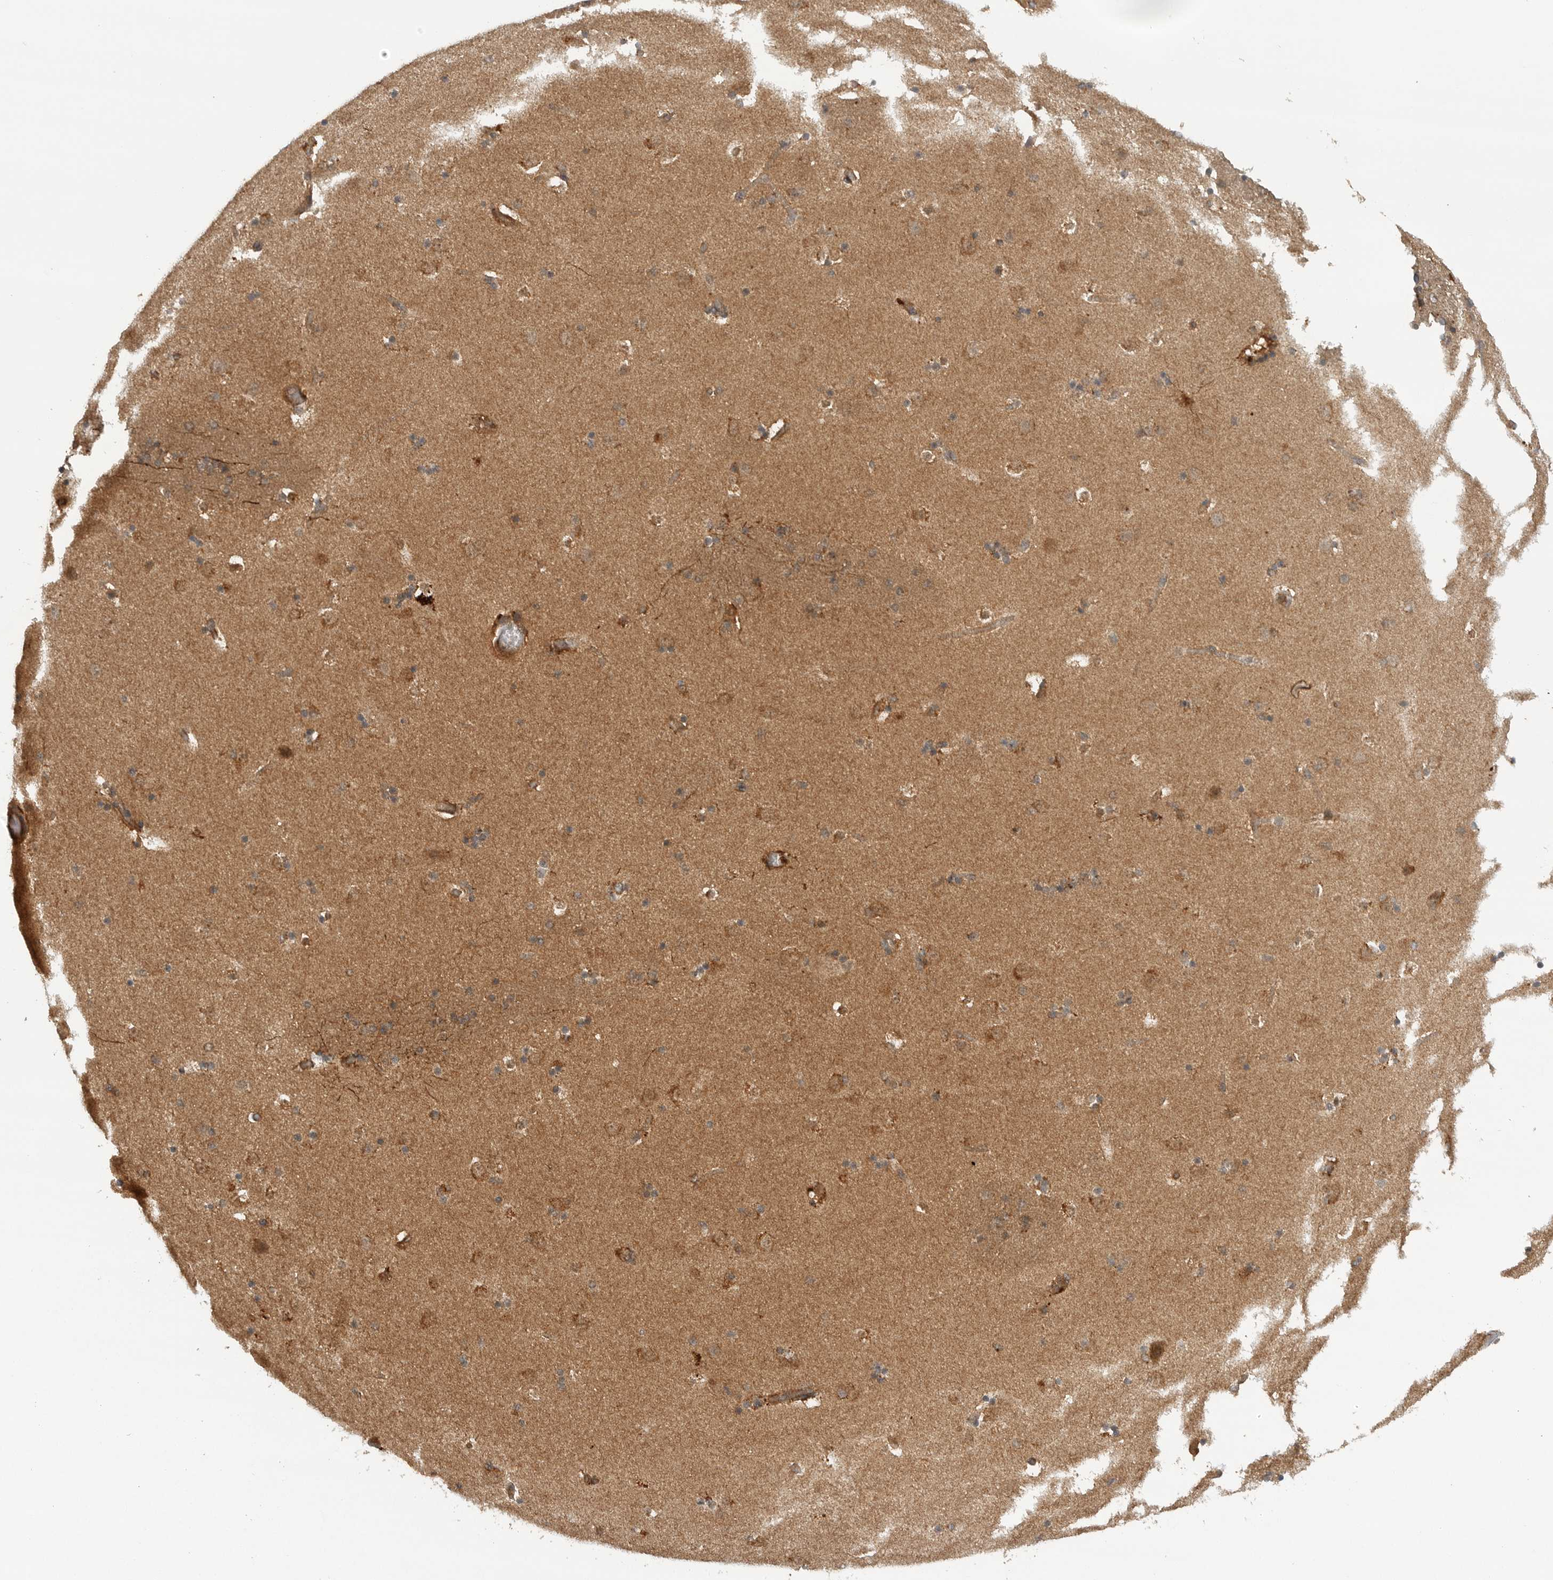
{"staining": {"intensity": "moderate", "quantity": ">75%", "location": "cytoplasmic/membranous"}, "tissue": "caudate", "cell_type": "Glial cells", "image_type": "normal", "snomed": [{"axis": "morphology", "description": "Normal tissue, NOS"}, {"axis": "topography", "description": "Lateral ventricle wall"}], "caption": "Caudate stained for a protein shows moderate cytoplasmic/membranous positivity in glial cells. (DAB (3,3'-diaminobenzidine) = brown stain, brightfield microscopy at high magnification).", "gene": "PRDX4", "patient": {"sex": "male", "age": 45}}